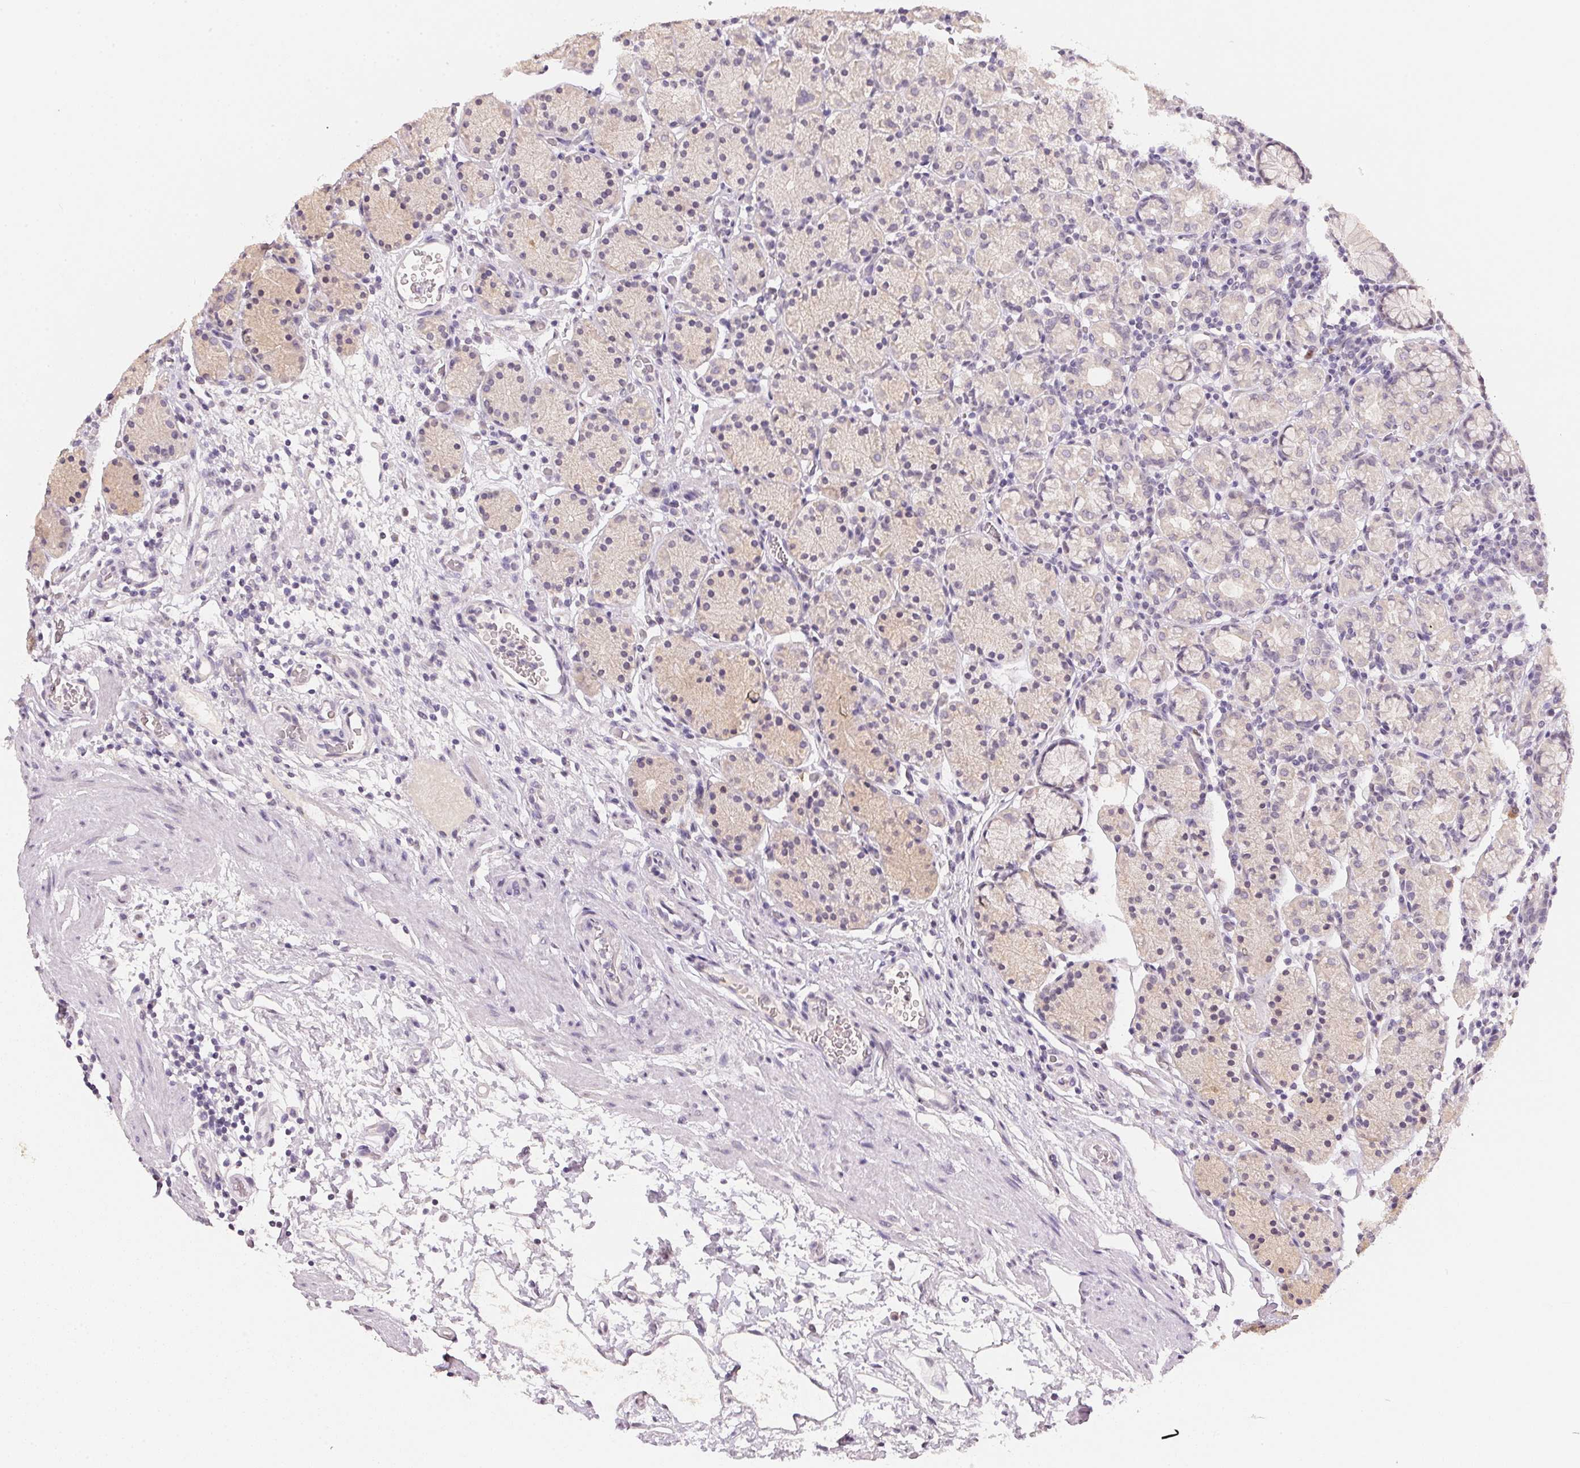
{"staining": {"intensity": "weak", "quantity": "<25%", "location": "nuclear"}, "tissue": "stomach", "cell_type": "Glandular cells", "image_type": "normal", "snomed": [{"axis": "morphology", "description": "Normal tissue, NOS"}, {"axis": "topography", "description": "Stomach, upper"}, {"axis": "topography", "description": "Stomach"}], "caption": "Immunohistochemical staining of unremarkable human stomach shows no significant staining in glandular cells.", "gene": "POLR3G", "patient": {"sex": "male", "age": 62}}